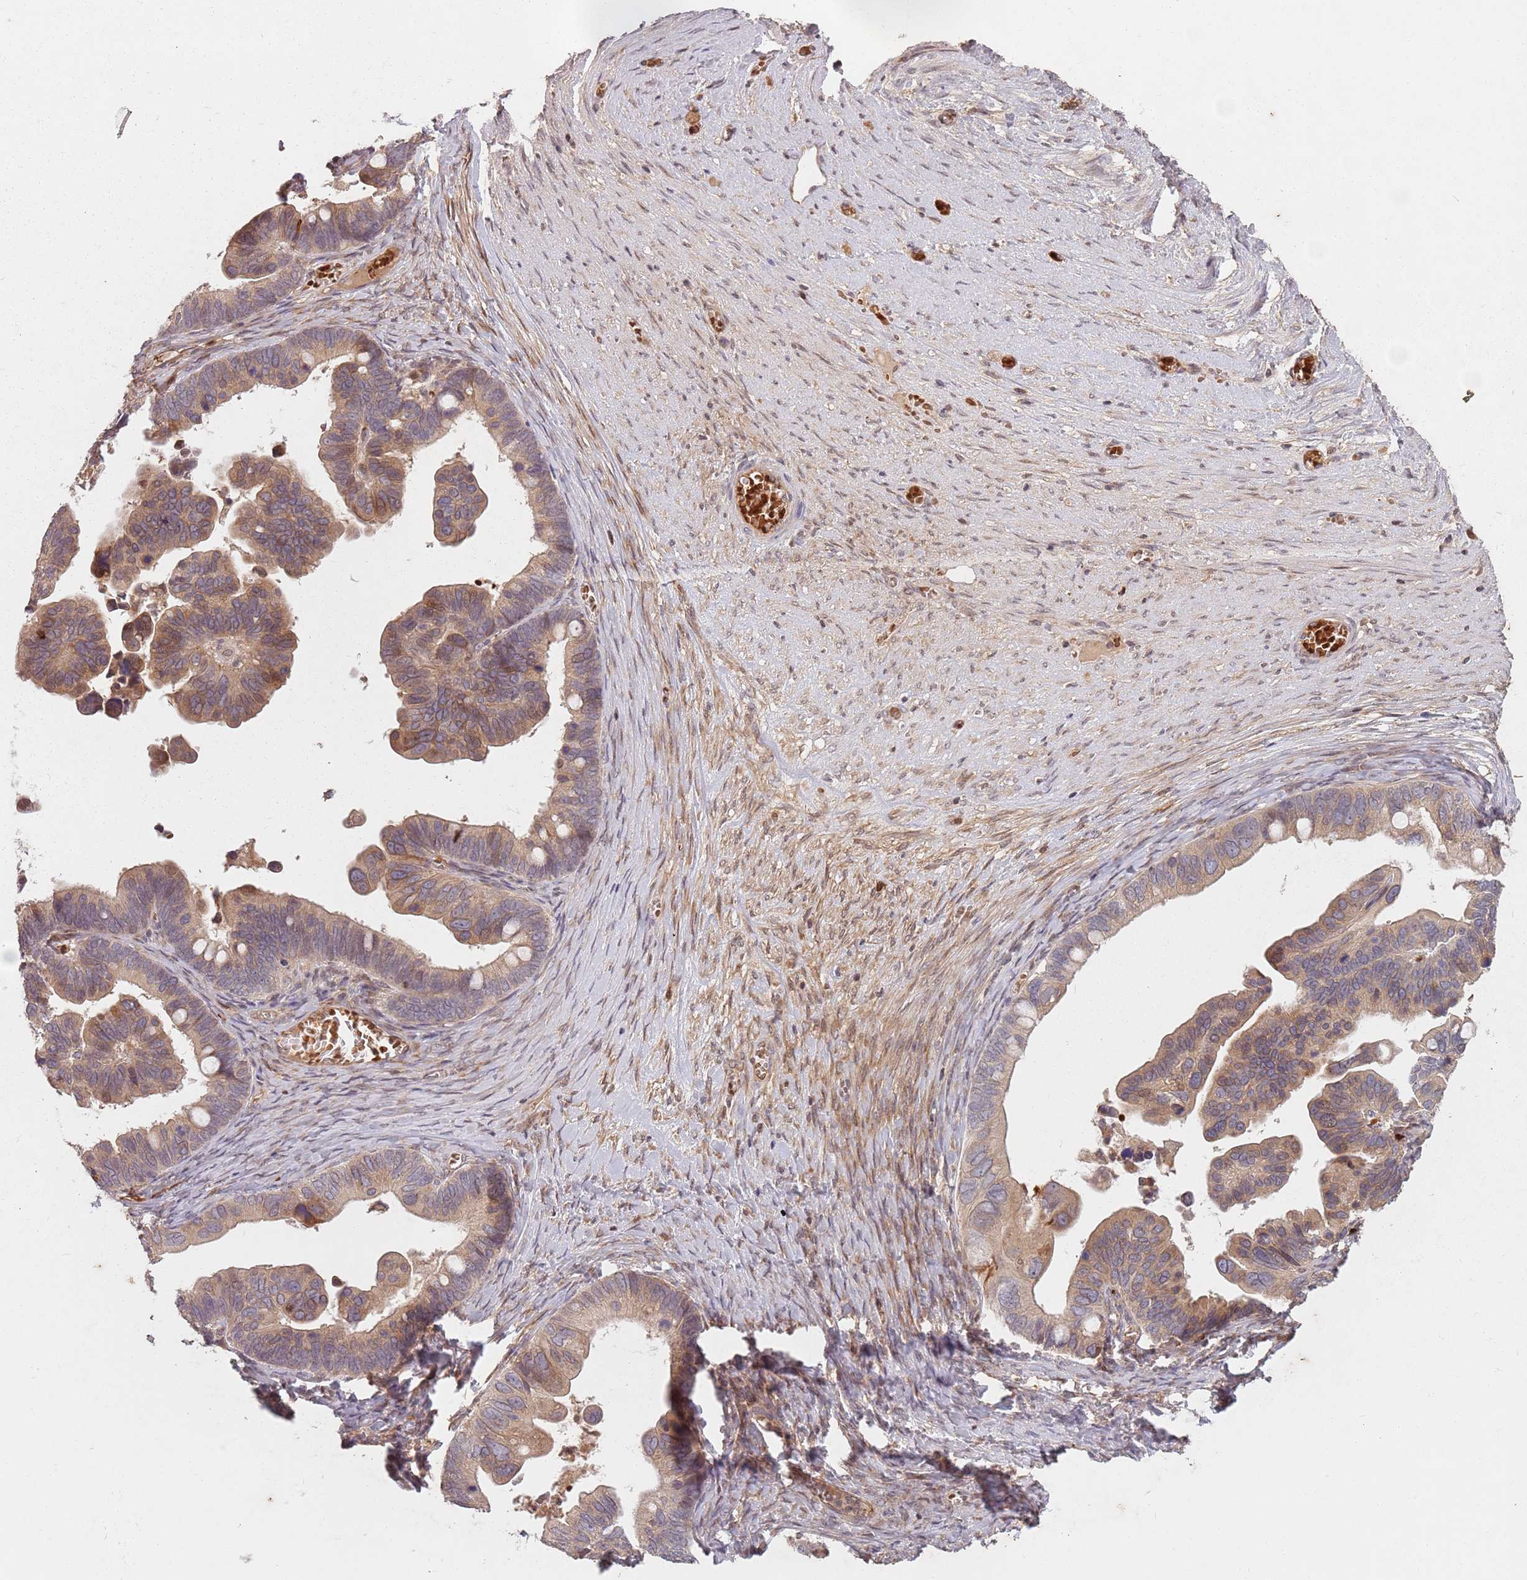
{"staining": {"intensity": "moderate", "quantity": "<25%", "location": "cytoplasmic/membranous,nuclear"}, "tissue": "ovarian cancer", "cell_type": "Tumor cells", "image_type": "cancer", "snomed": [{"axis": "morphology", "description": "Cystadenocarcinoma, serous, NOS"}, {"axis": "topography", "description": "Ovary"}], "caption": "High-magnification brightfield microscopy of ovarian cancer (serous cystadenocarcinoma) stained with DAB (3,3'-diaminobenzidine) (brown) and counterstained with hematoxylin (blue). tumor cells exhibit moderate cytoplasmic/membranous and nuclear expression is identified in approximately<25% of cells.", "gene": "GPR180", "patient": {"sex": "female", "age": 56}}